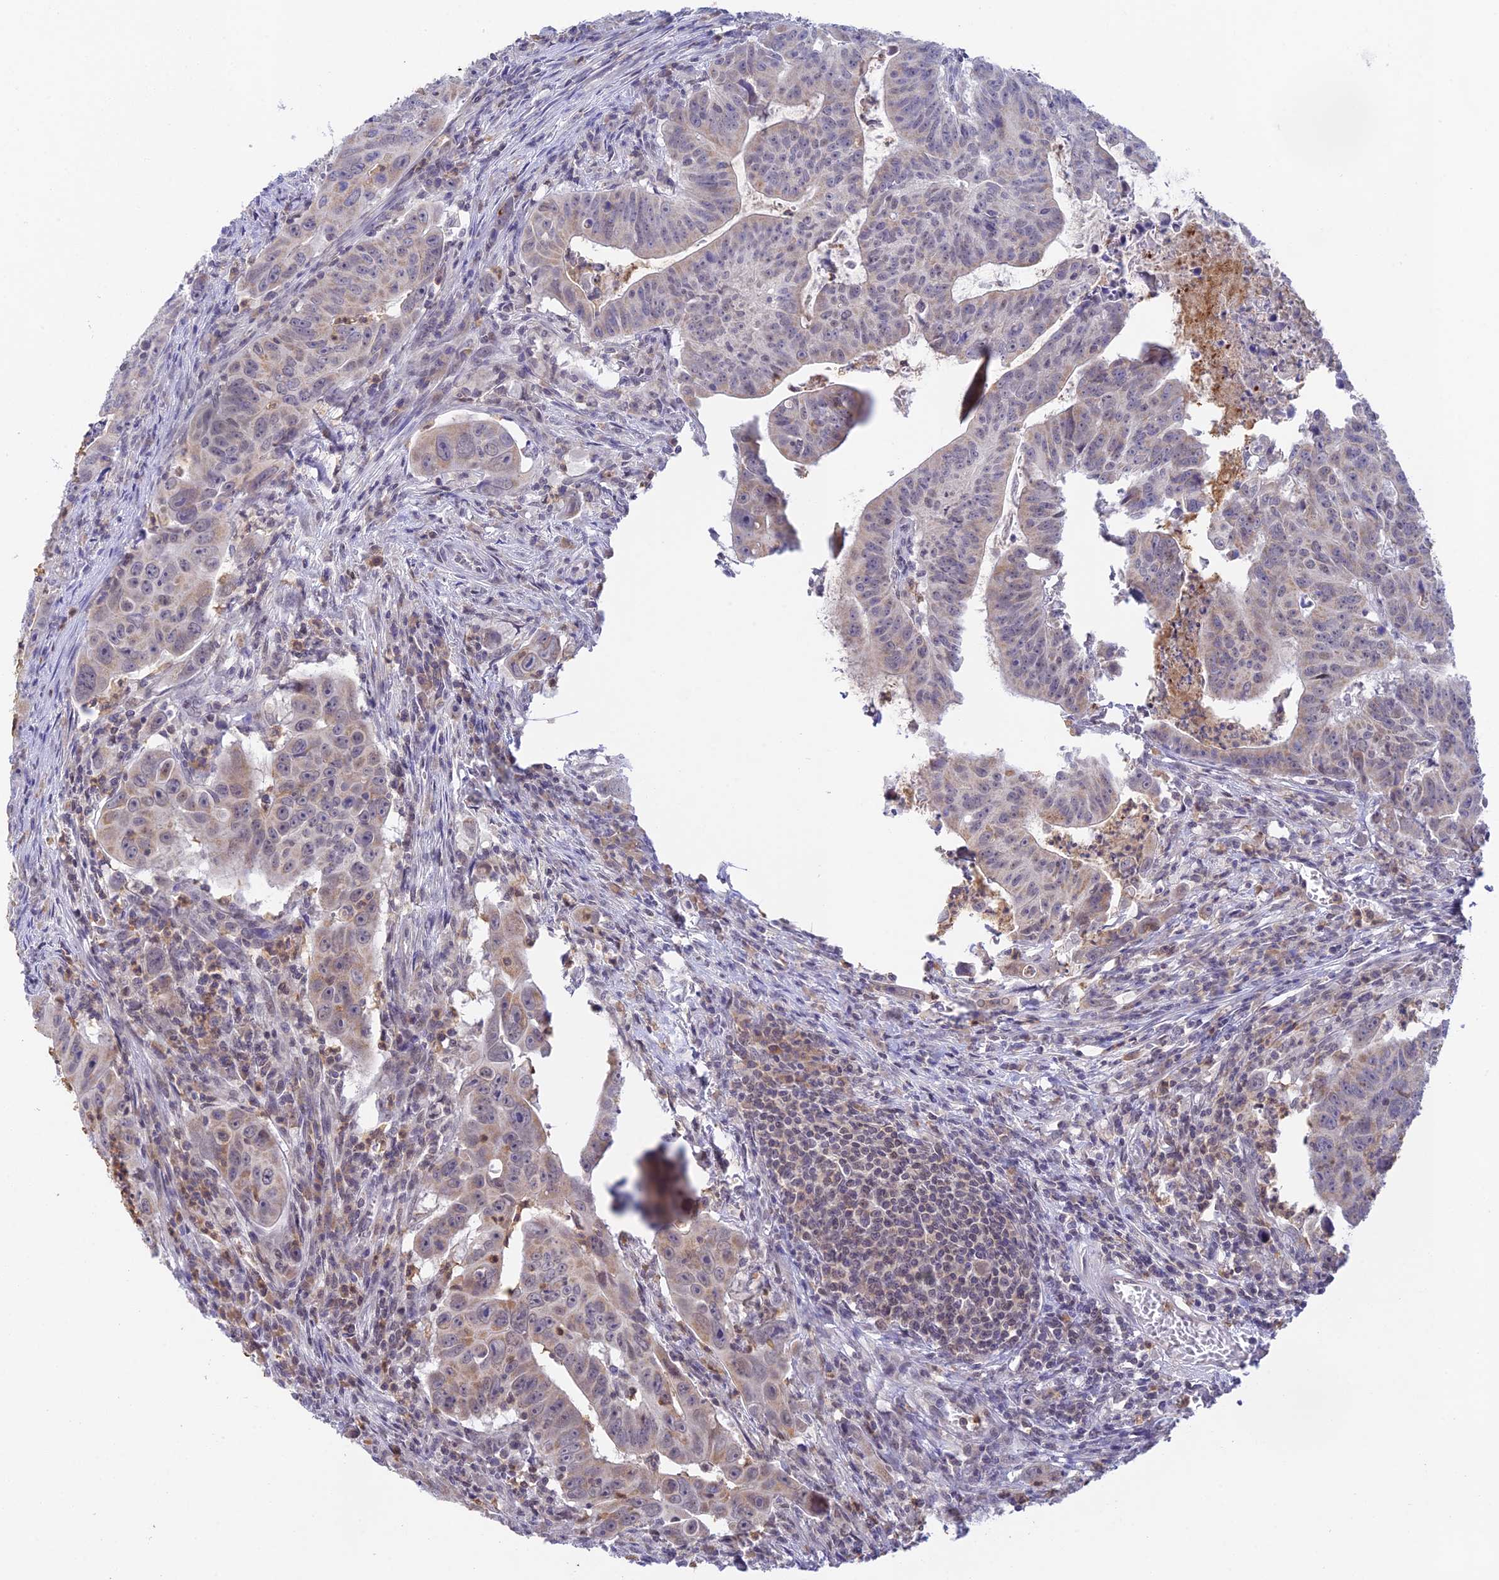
{"staining": {"intensity": "weak", "quantity": "<25%", "location": "cytoplasmic/membranous"}, "tissue": "colorectal cancer", "cell_type": "Tumor cells", "image_type": "cancer", "snomed": [{"axis": "morphology", "description": "Adenocarcinoma, NOS"}, {"axis": "topography", "description": "Rectum"}], "caption": "This is a image of IHC staining of colorectal cancer, which shows no positivity in tumor cells.", "gene": "PEX16", "patient": {"sex": "male", "age": 69}}